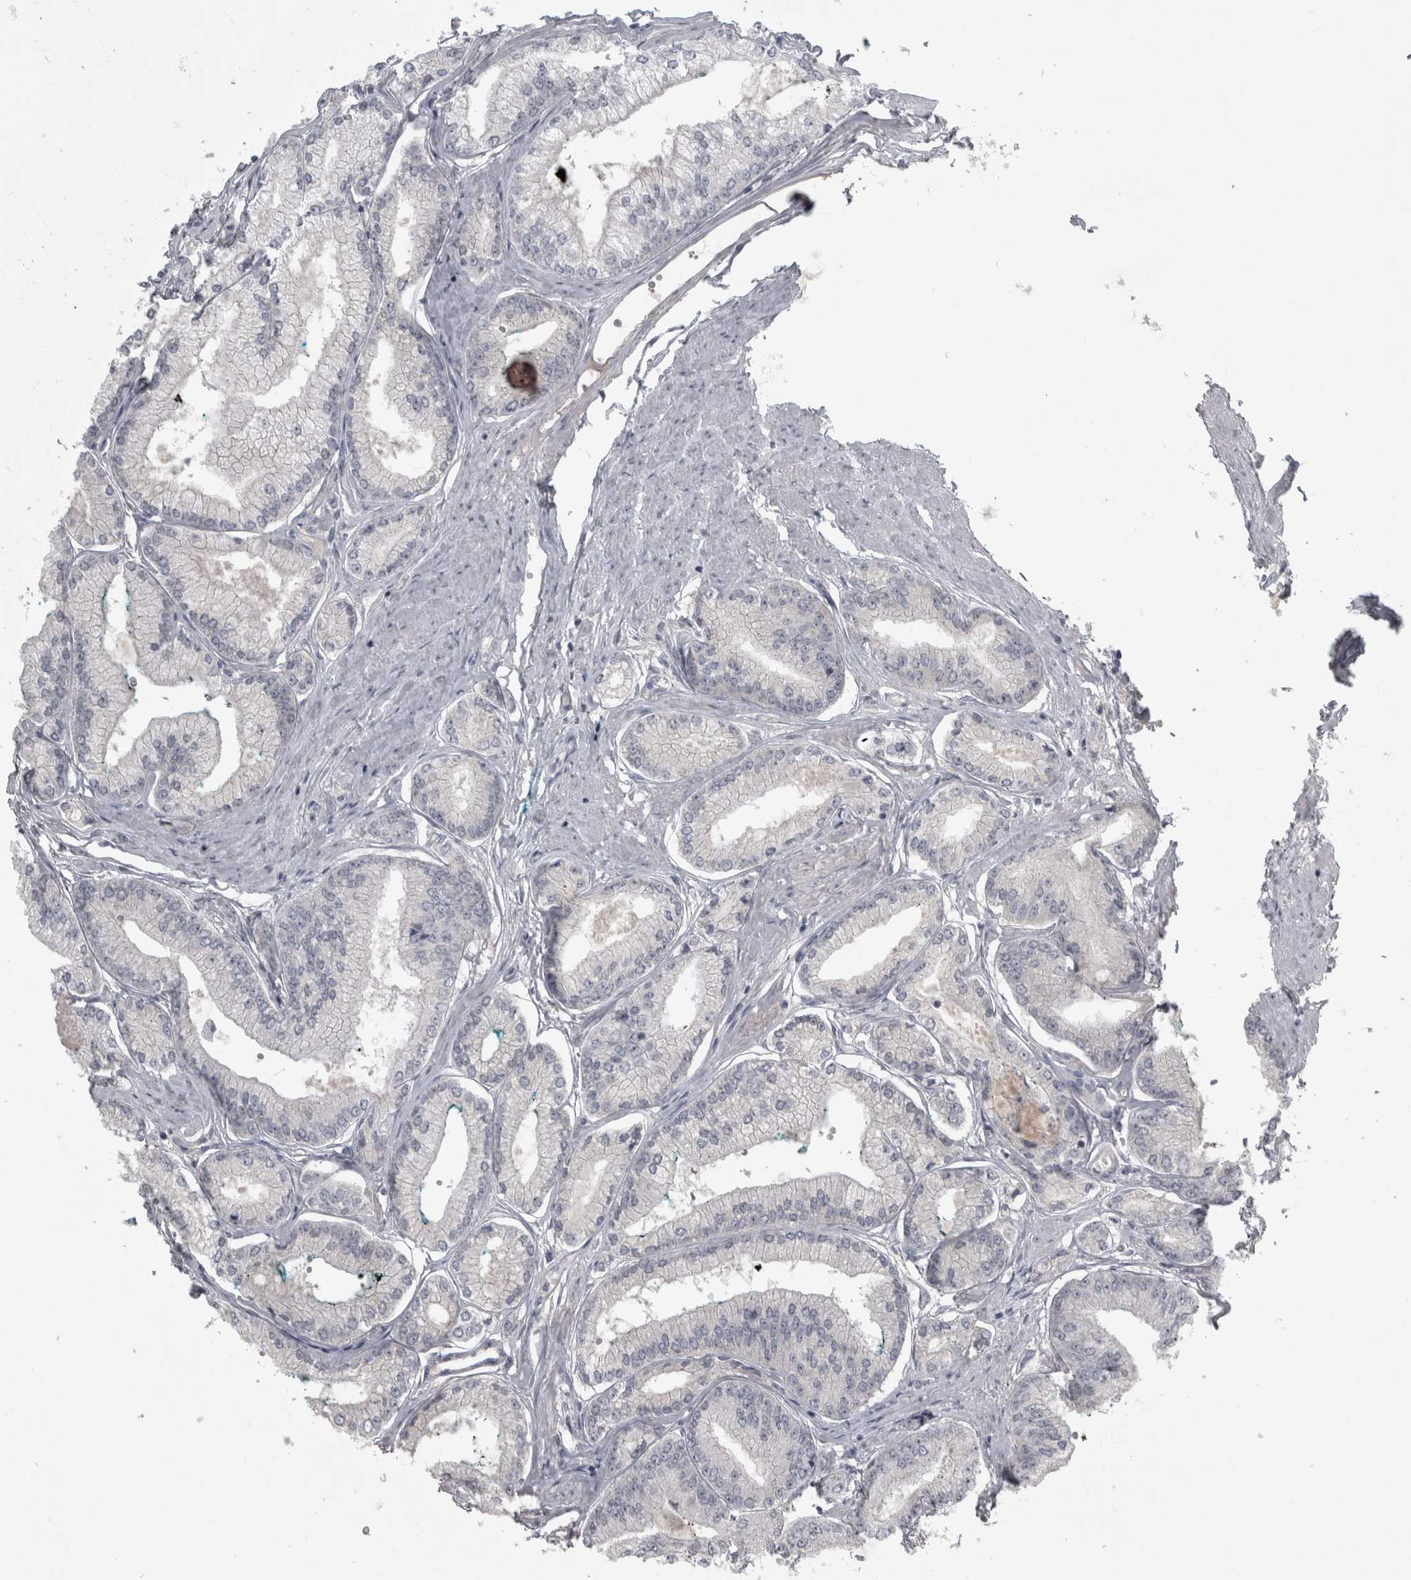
{"staining": {"intensity": "negative", "quantity": "none", "location": "none"}, "tissue": "prostate cancer", "cell_type": "Tumor cells", "image_type": "cancer", "snomed": [{"axis": "morphology", "description": "Adenocarcinoma, Low grade"}, {"axis": "topography", "description": "Prostate"}], "caption": "Immunohistochemistry (IHC) histopathology image of neoplastic tissue: human prostate cancer (low-grade adenocarcinoma) stained with DAB (3,3'-diaminobenzidine) displays no significant protein staining in tumor cells.", "gene": "ENPP7", "patient": {"sex": "male", "age": 52}}